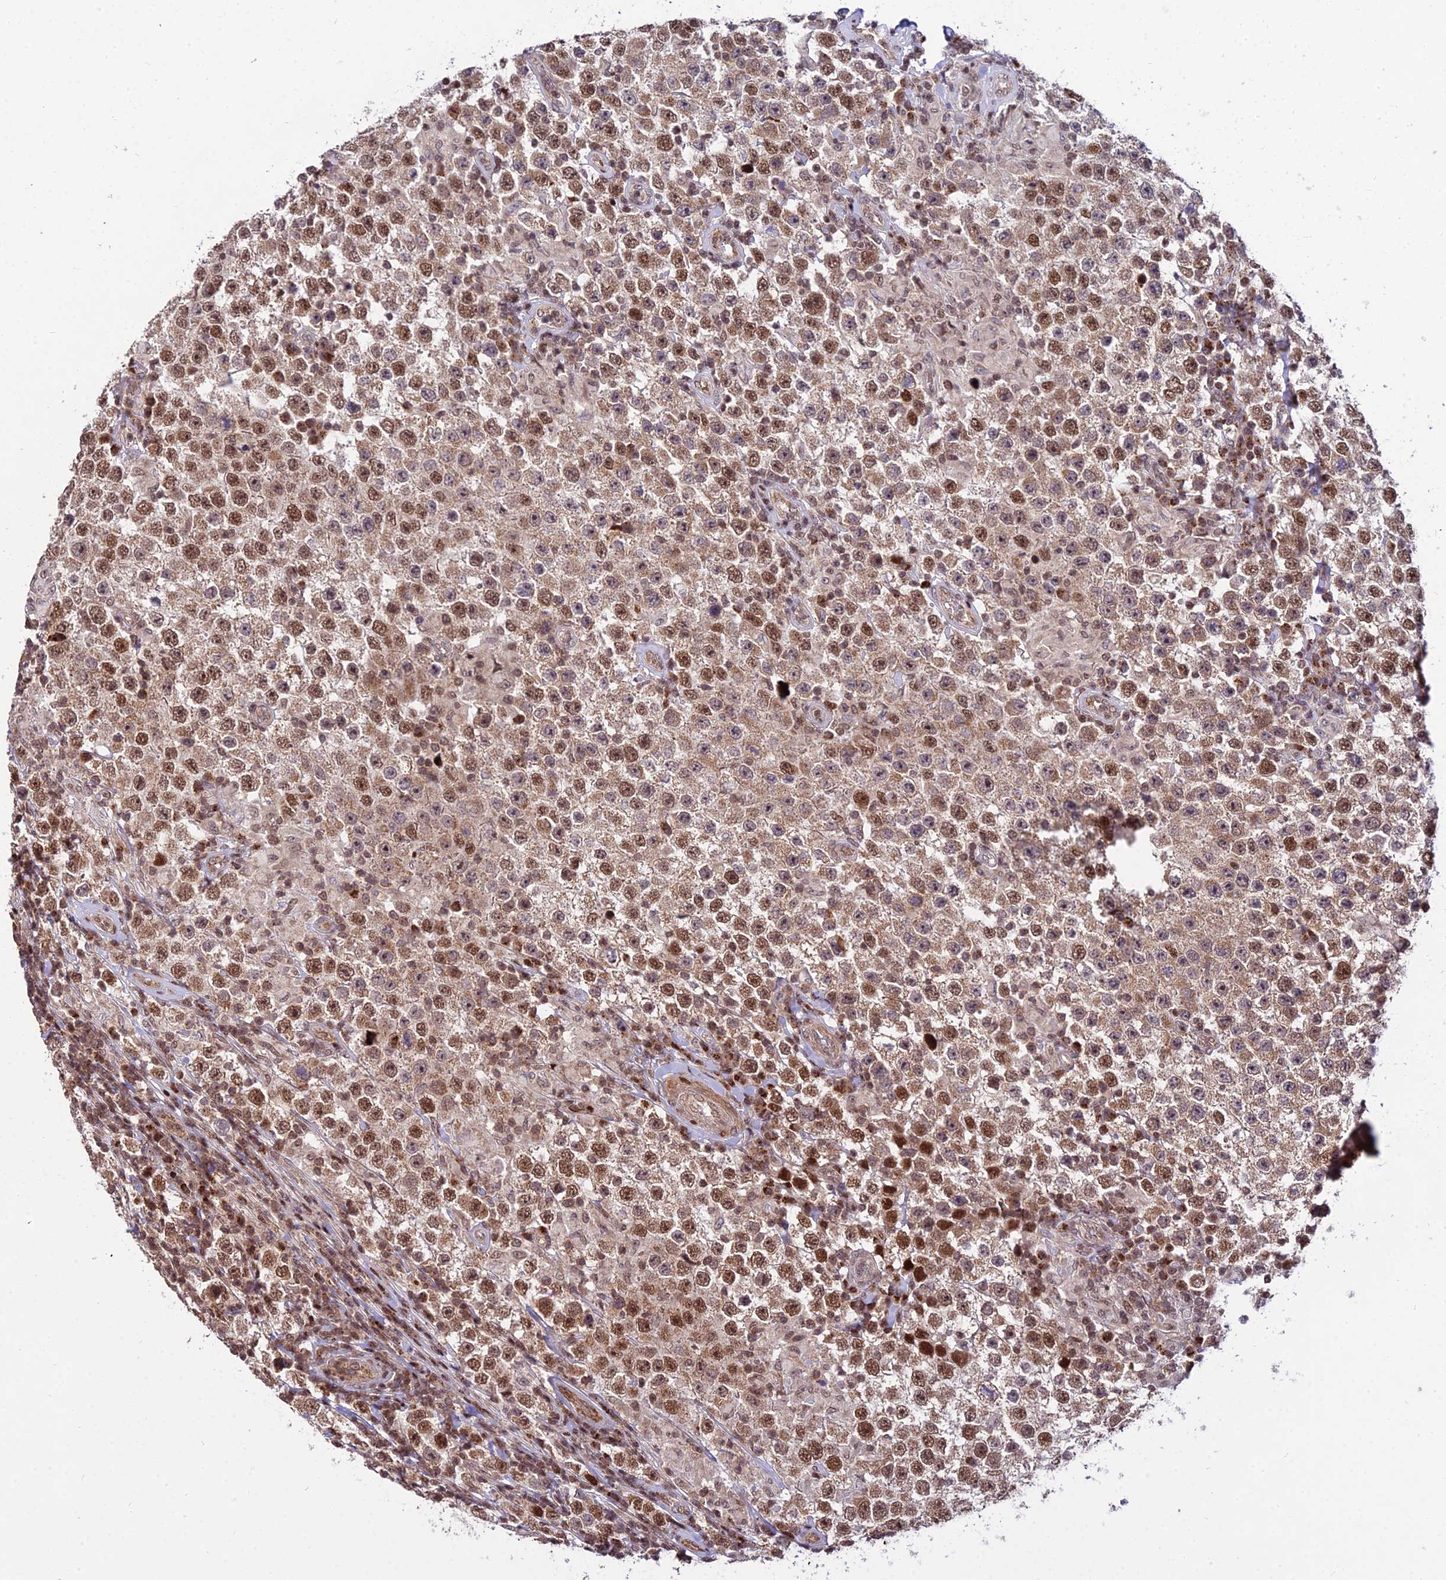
{"staining": {"intensity": "moderate", "quantity": ">75%", "location": "cytoplasmic/membranous,nuclear"}, "tissue": "testis cancer", "cell_type": "Tumor cells", "image_type": "cancer", "snomed": [{"axis": "morphology", "description": "Normal tissue, NOS"}, {"axis": "morphology", "description": "Urothelial carcinoma, High grade"}, {"axis": "morphology", "description": "Seminoma, NOS"}, {"axis": "morphology", "description": "Carcinoma, Embryonal, NOS"}, {"axis": "topography", "description": "Urinary bladder"}, {"axis": "topography", "description": "Testis"}], "caption": "The photomicrograph shows immunohistochemical staining of seminoma (testis). There is moderate cytoplasmic/membranous and nuclear positivity is appreciated in about >75% of tumor cells. The staining was performed using DAB, with brown indicating positive protein expression. Nuclei are stained blue with hematoxylin.", "gene": "CIB3", "patient": {"sex": "male", "age": 41}}